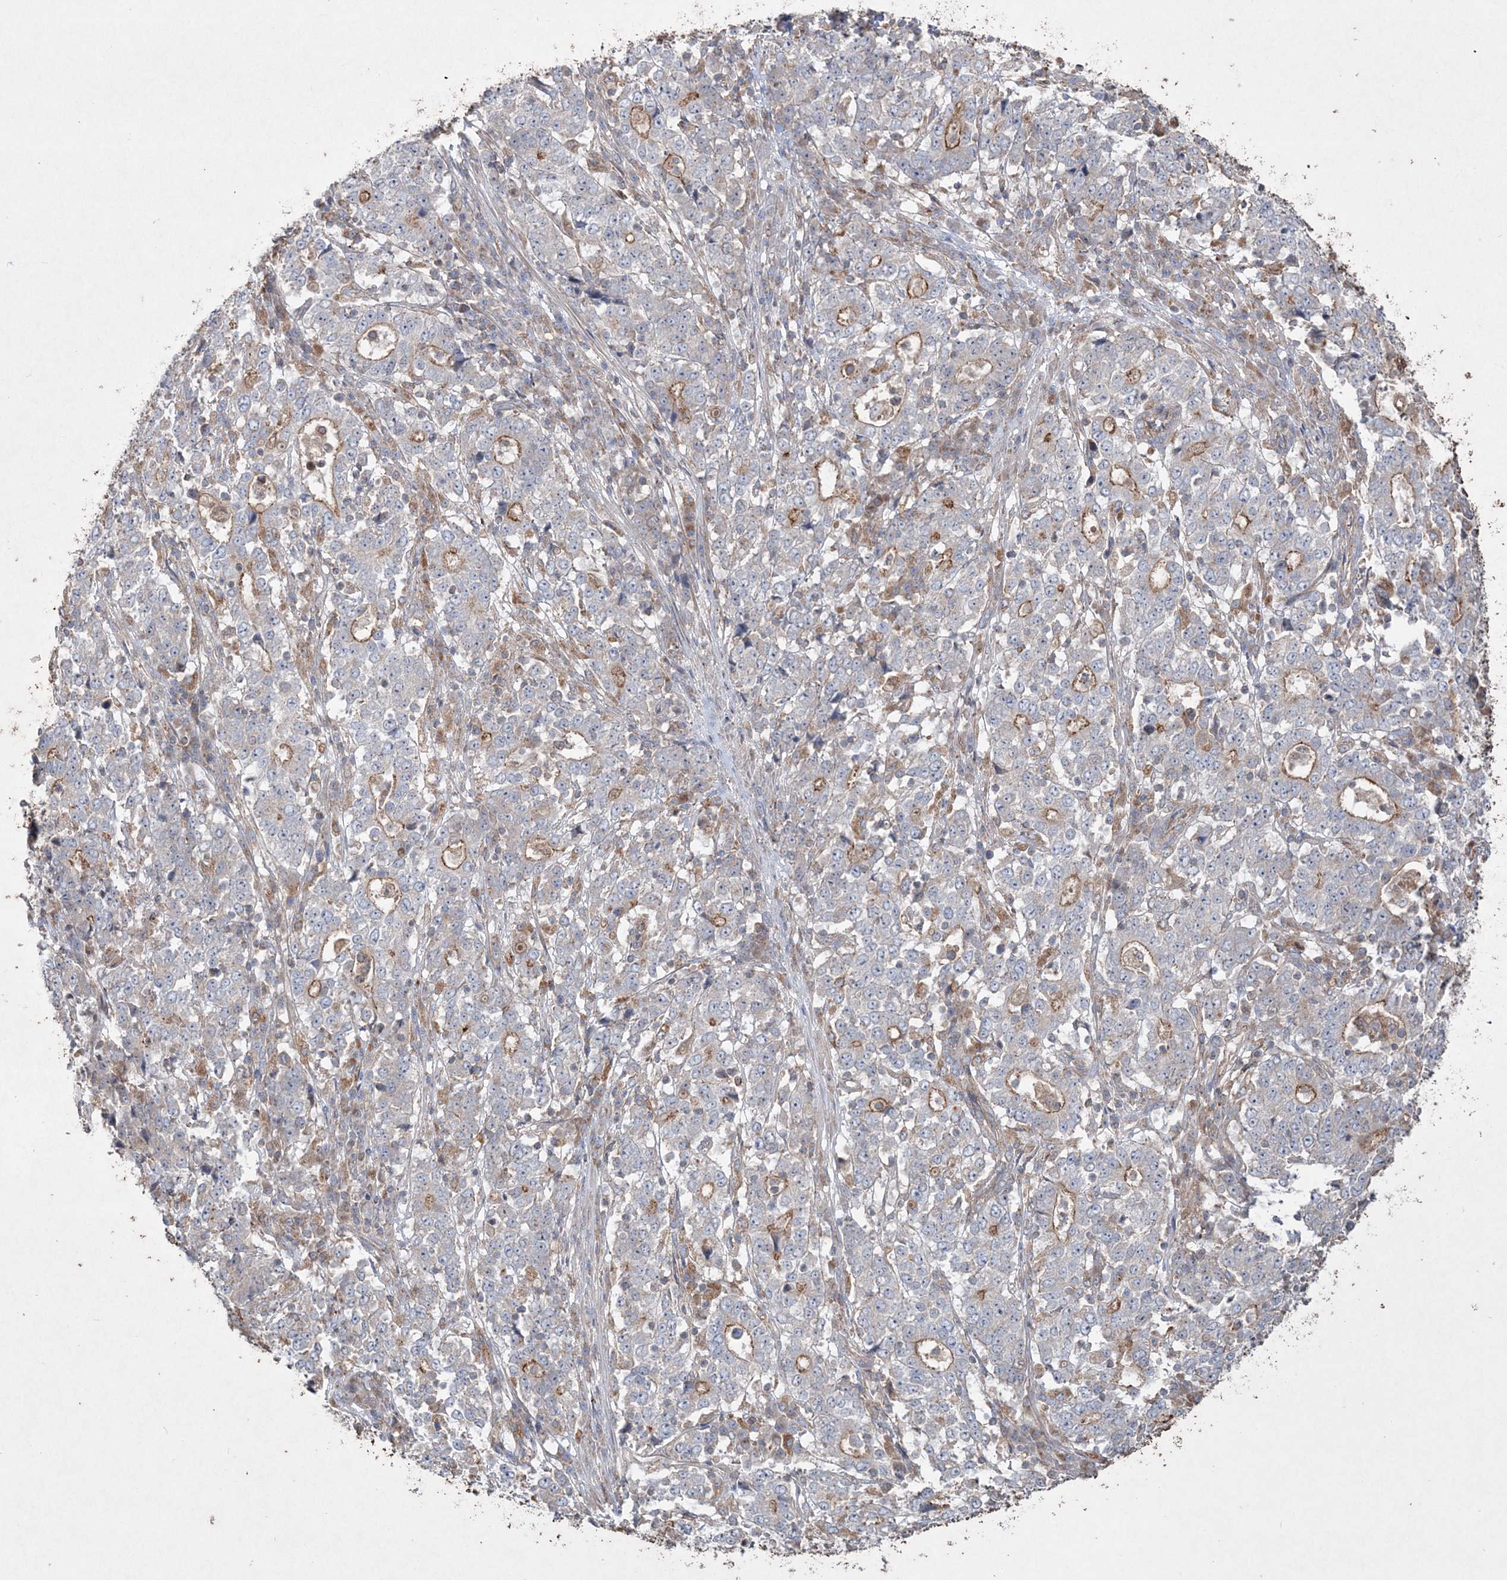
{"staining": {"intensity": "negative", "quantity": "none", "location": "none"}, "tissue": "stomach cancer", "cell_type": "Tumor cells", "image_type": "cancer", "snomed": [{"axis": "morphology", "description": "Adenocarcinoma, NOS"}, {"axis": "topography", "description": "Stomach"}], "caption": "There is no significant staining in tumor cells of adenocarcinoma (stomach). The staining was performed using DAB to visualize the protein expression in brown, while the nuclei were stained in blue with hematoxylin (Magnification: 20x).", "gene": "TTC7A", "patient": {"sex": "male", "age": 59}}